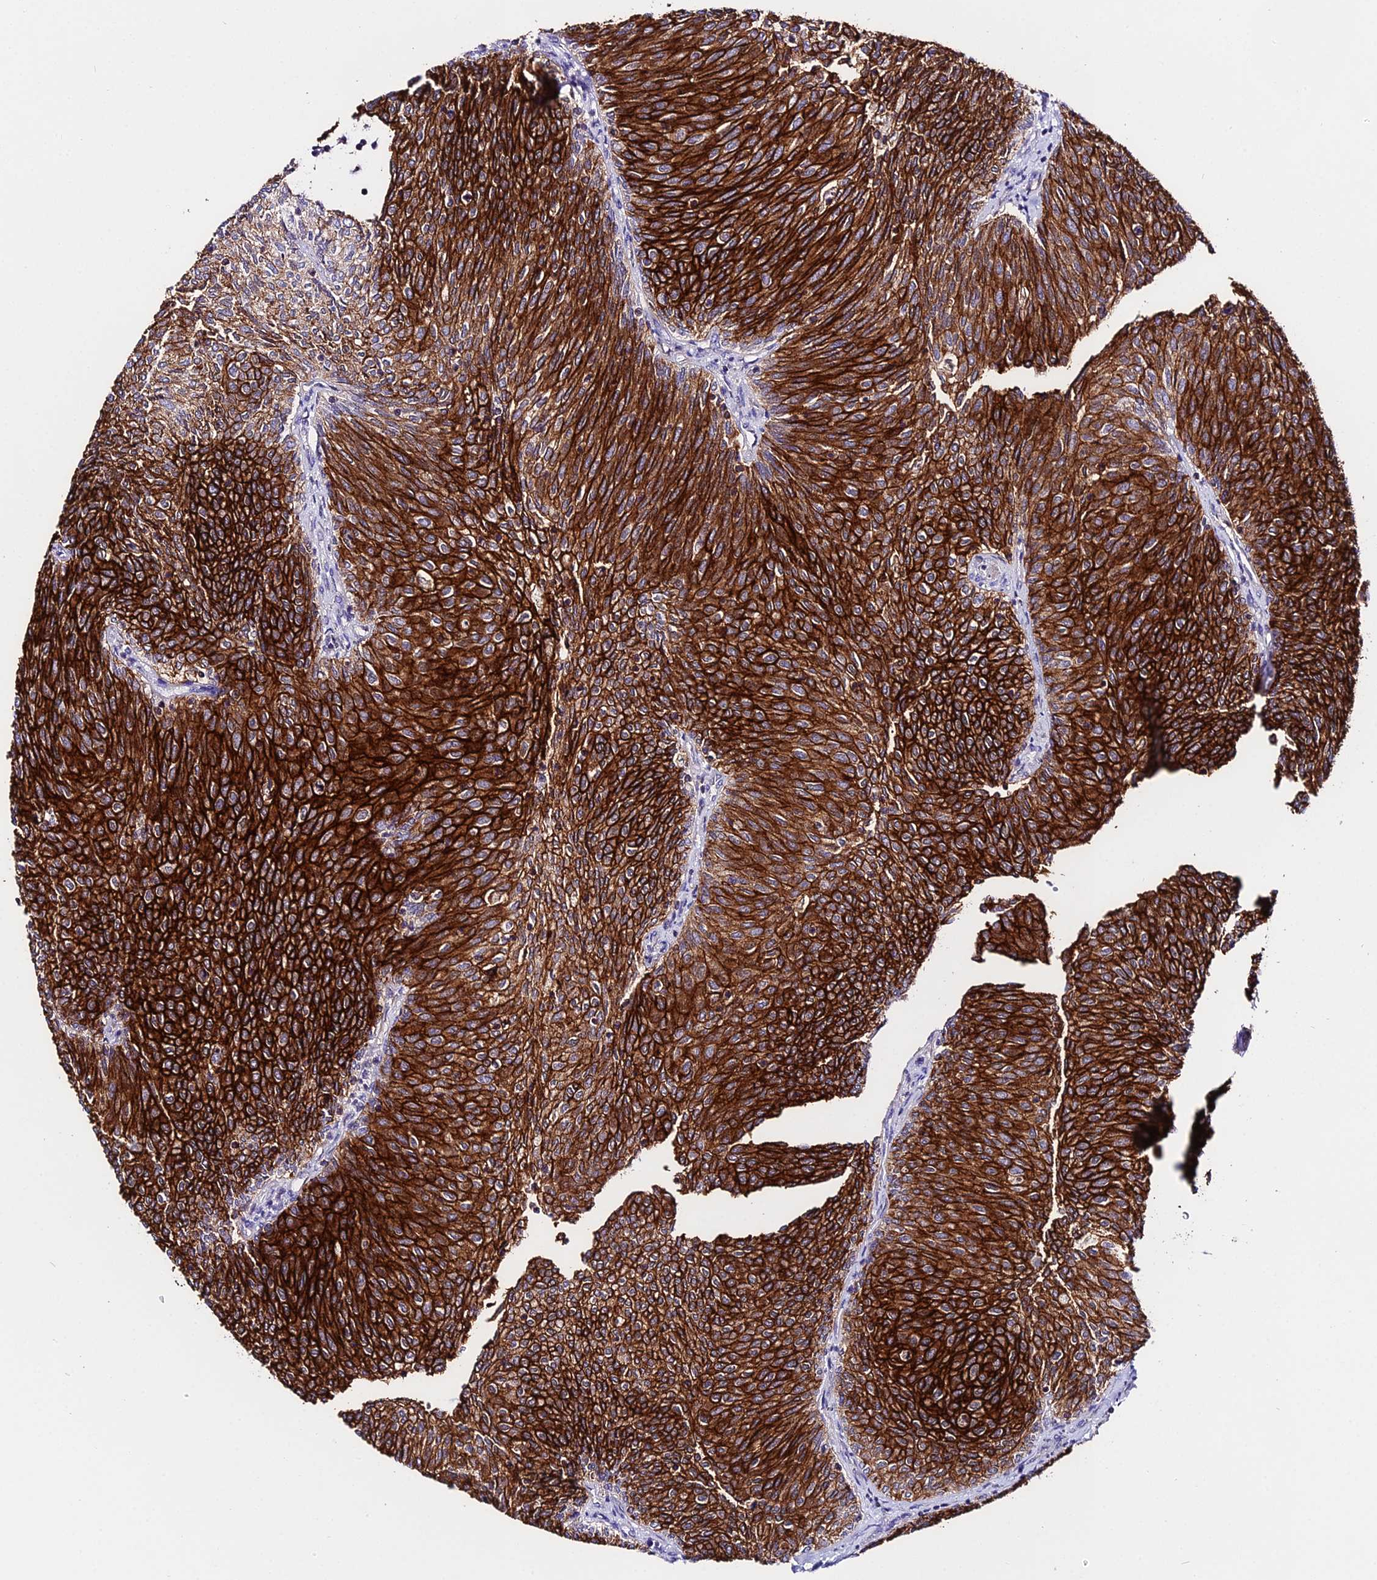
{"staining": {"intensity": "strong", "quantity": ">75%", "location": "cytoplasmic/membranous"}, "tissue": "urothelial cancer", "cell_type": "Tumor cells", "image_type": "cancer", "snomed": [{"axis": "morphology", "description": "Urothelial carcinoma, High grade"}, {"axis": "topography", "description": "Urinary bladder"}], "caption": "A histopathology image of urothelial carcinoma (high-grade) stained for a protein reveals strong cytoplasmic/membranous brown staining in tumor cells. (DAB (3,3'-diaminobenzidine) IHC, brown staining for protein, blue staining for nuclei).", "gene": "S100A16", "patient": {"sex": "female", "age": 79}}